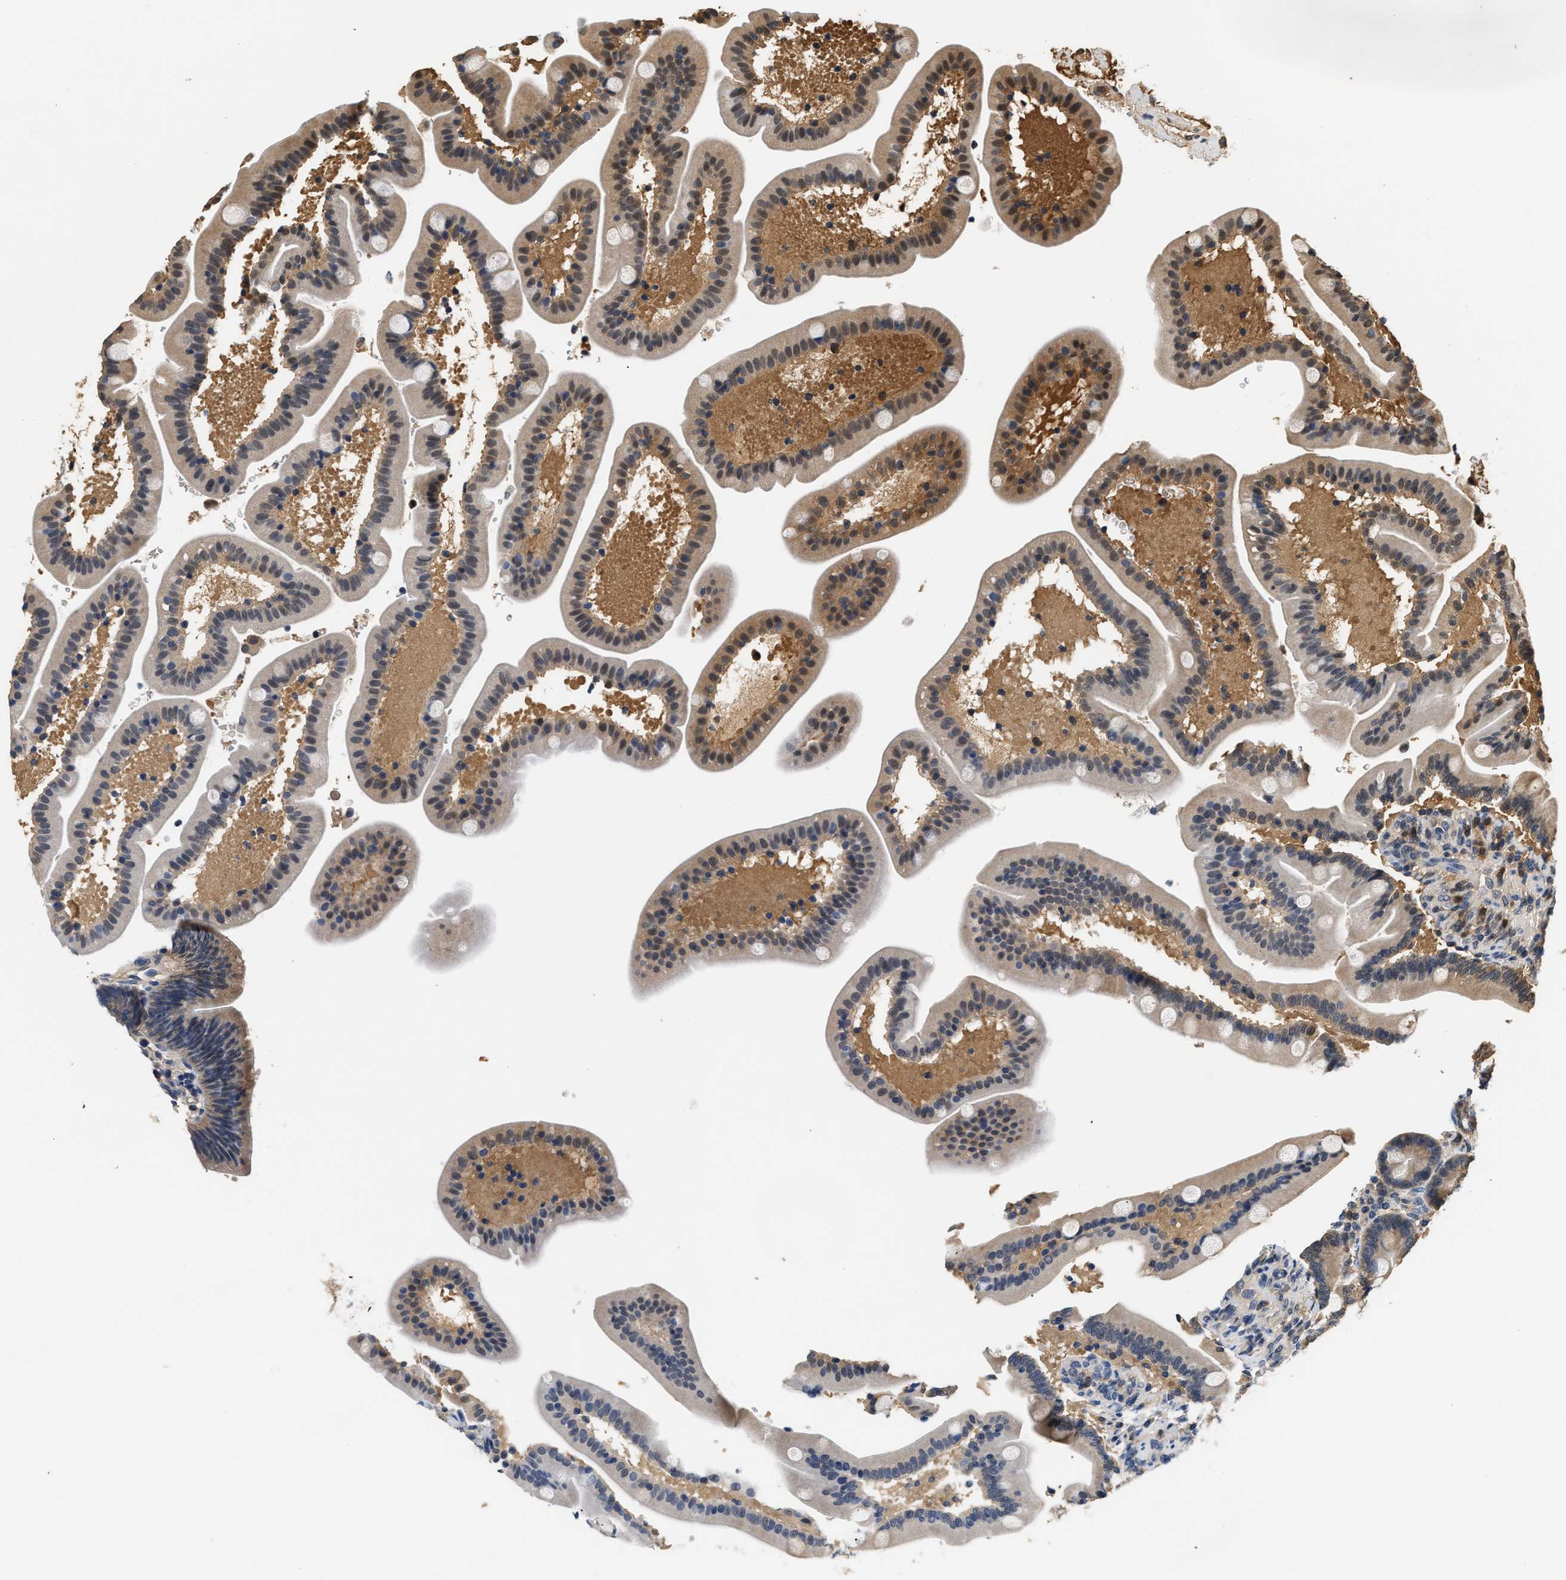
{"staining": {"intensity": "moderate", "quantity": ">75%", "location": "cytoplasmic/membranous"}, "tissue": "duodenum", "cell_type": "Glandular cells", "image_type": "normal", "snomed": [{"axis": "morphology", "description": "Normal tissue, NOS"}, {"axis": "topography", "description": "Duodenum"}], "caption": "Glandular cells reveal moderate cytoplasmic/membranous positivity in about >75% of cells in unremarkable duodenum.", "gene": "GPI", "patient": {"sex": "male", "age": 54}}